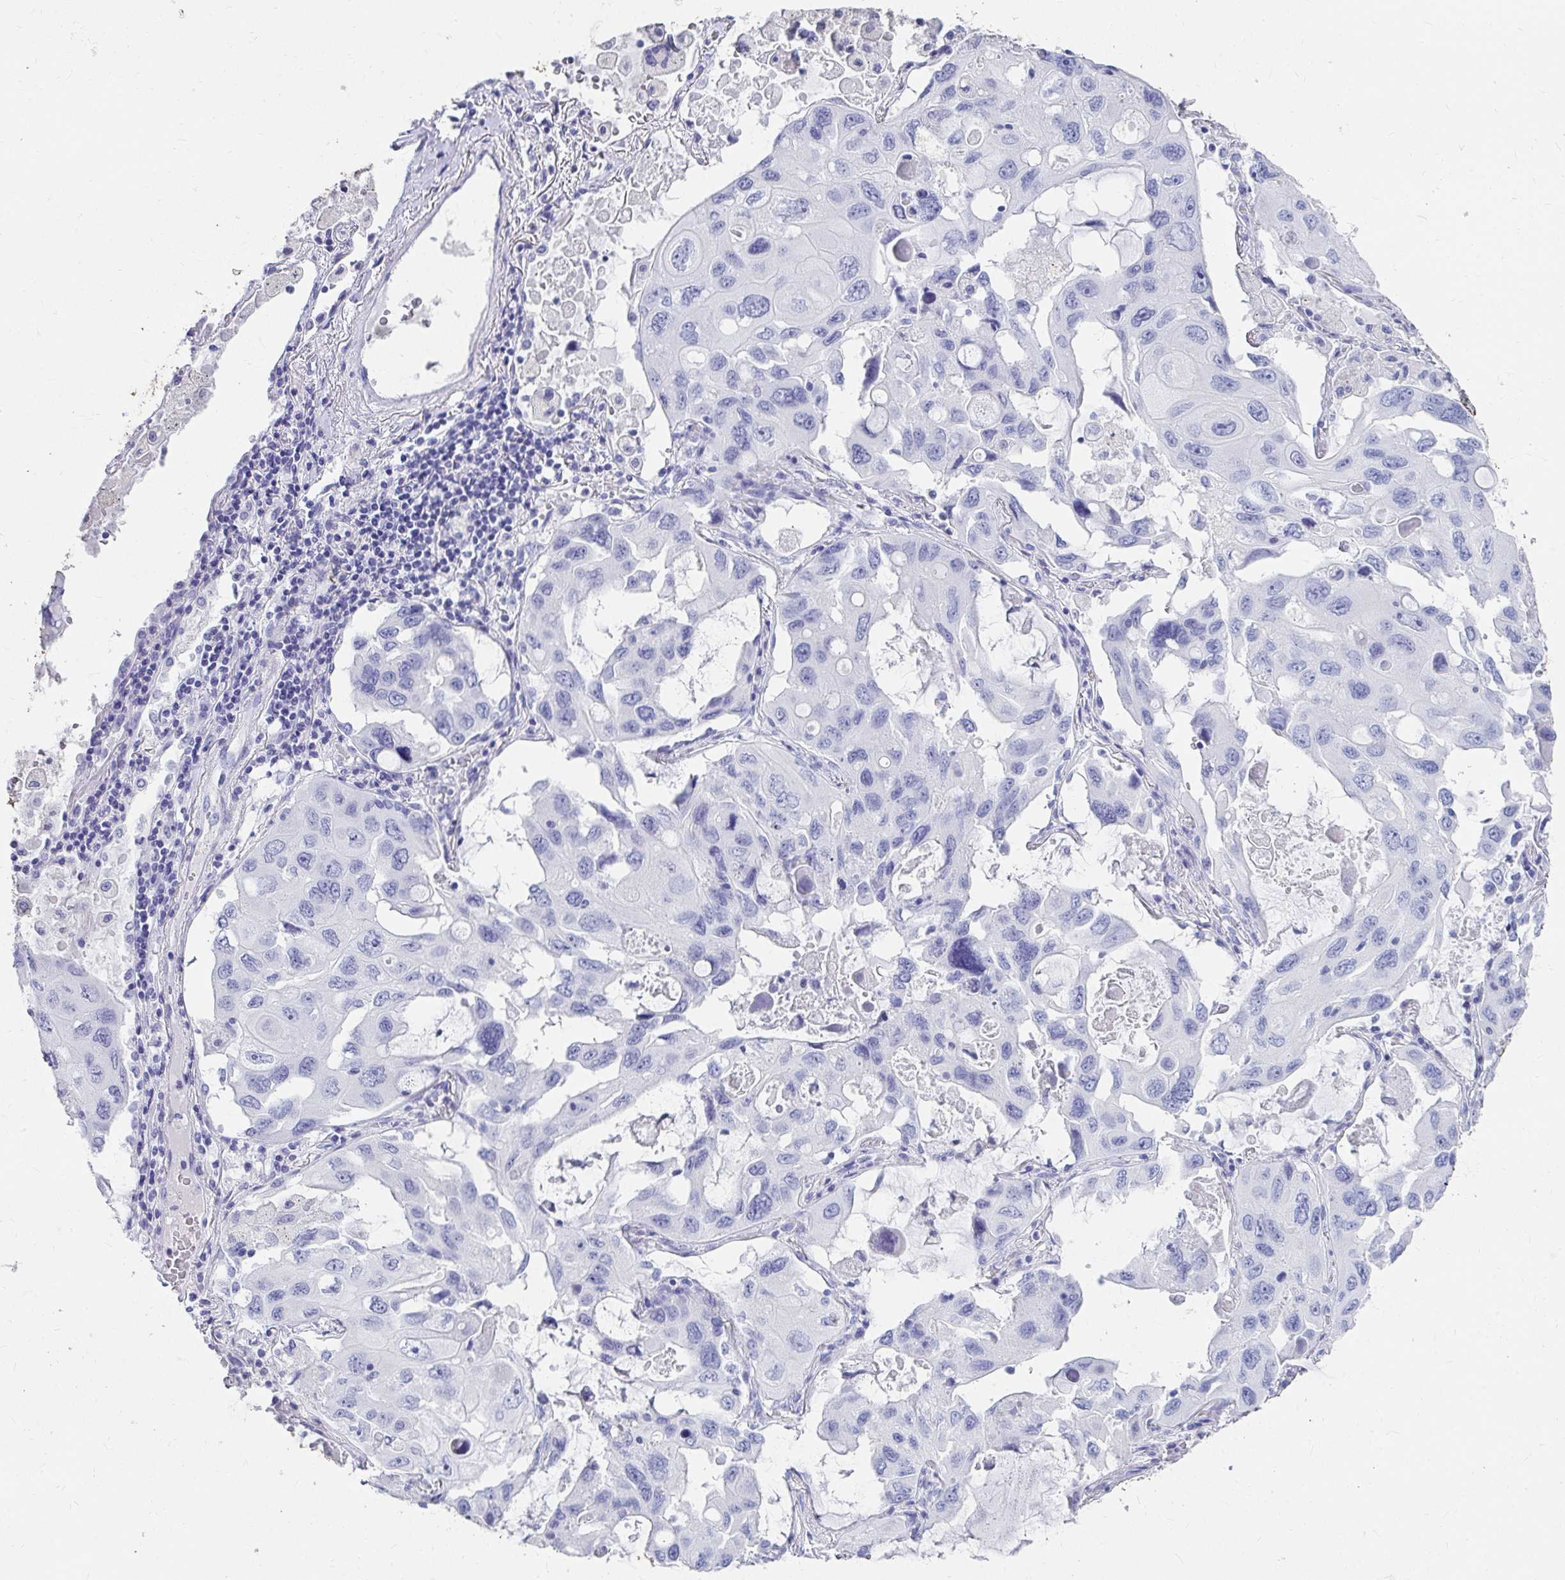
{"staining": {"intensity": "negative", "quantity": "none", "location": "none"}, "tissue": "lung cancer", "cell_type": "Tumor cells", "image_type": "cancer", "snomed": [{"axis": "morphology", "description": "Squamous cell carcinoma, NOS"}, {"axis": "topography", "description": "Lung"}], "caption": "A histopathology image of squamous cell carcinoma (lung) stained for a protein shows no brown staining in tumor cells.", "gene": "DPEP3", "patient": {"sex": "female", "age": 73}}